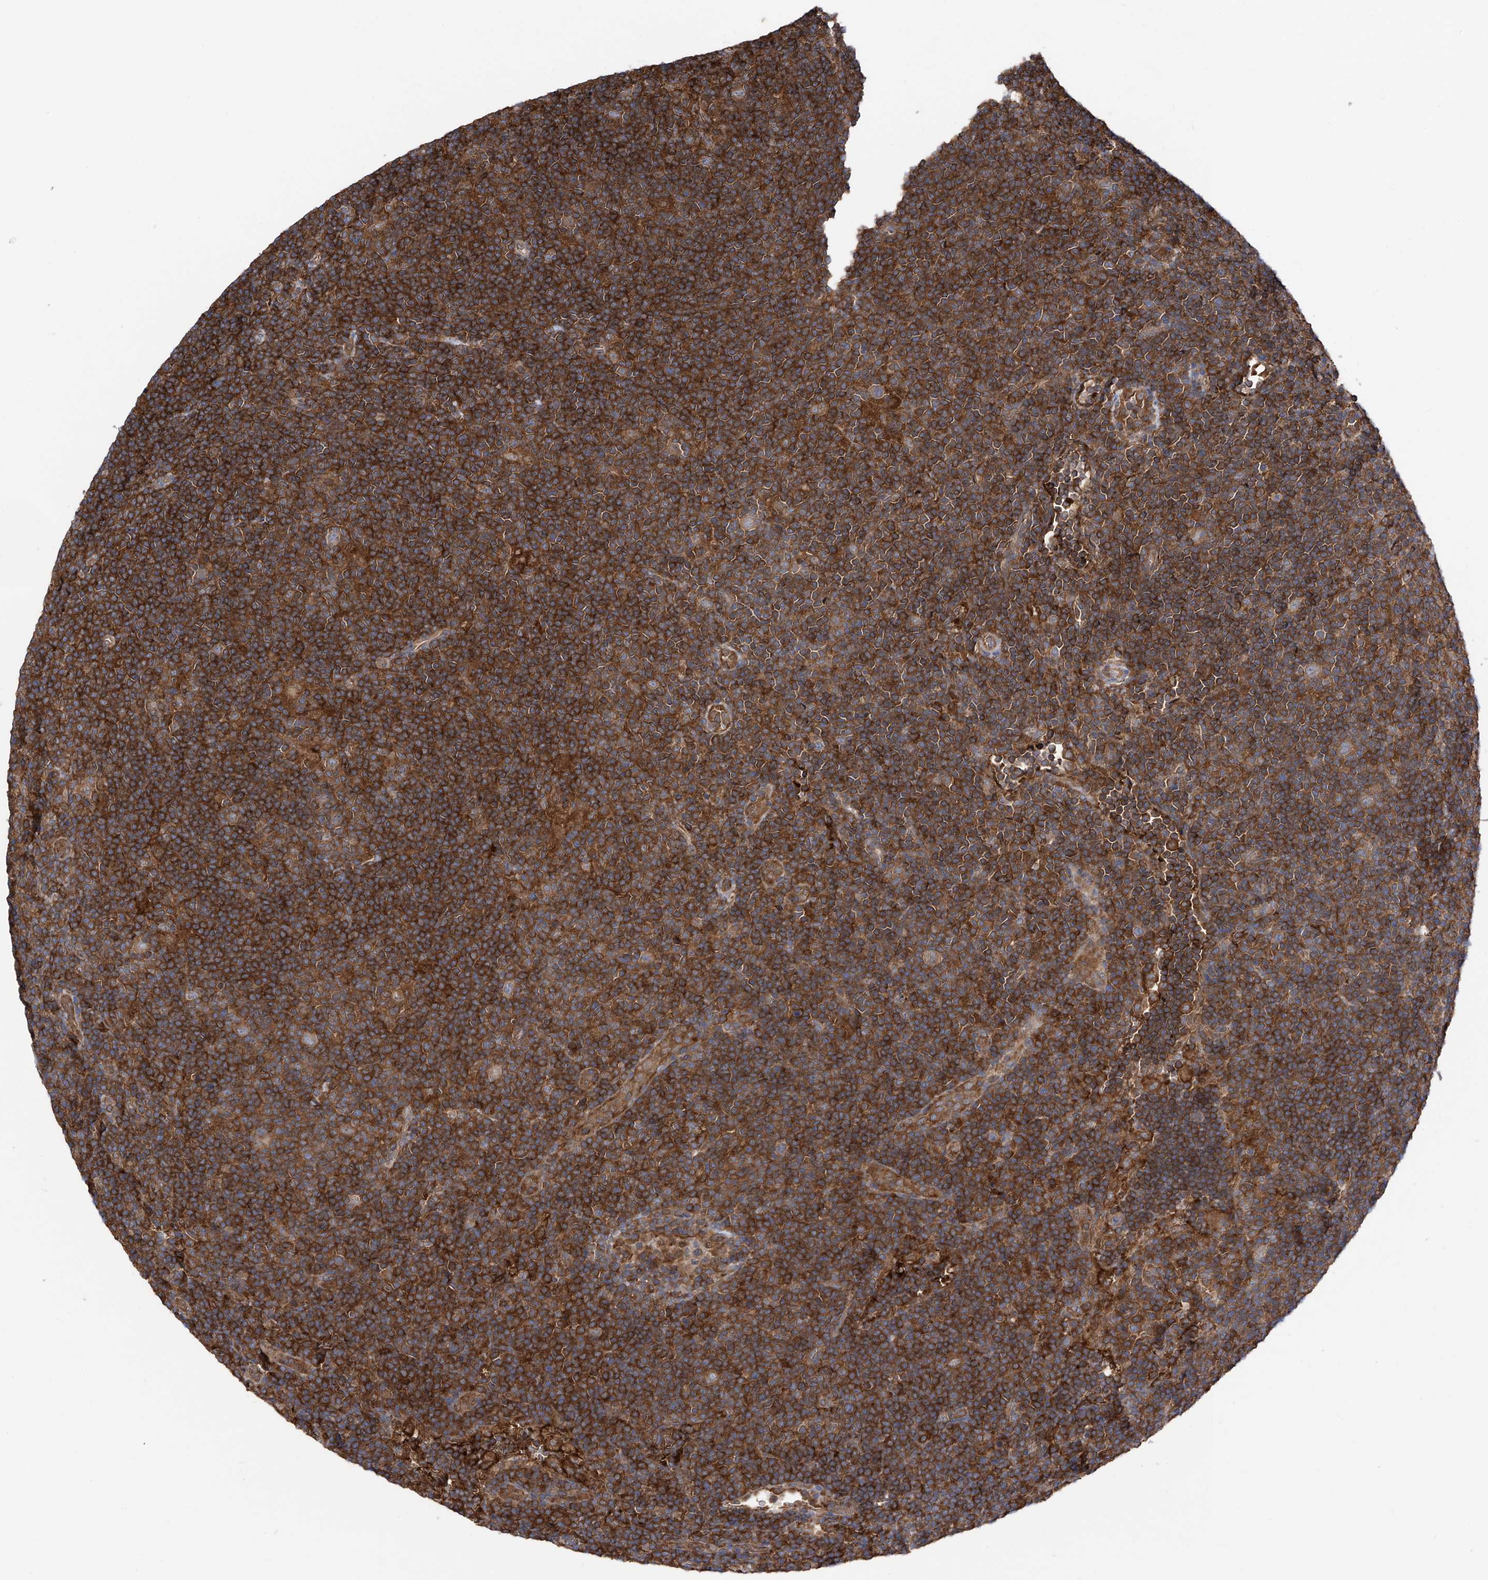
{"staining": {"intensity": "moderate", "quantity": ">75%", "location": "cytoplasmic/membranous"}, "tissue": "lymphoma", "cell_type": "Tumor cells", "image_type": "cancer", "snomed": [{"axis": "morphology", "description": "Hodgkin's disease, NOS"}, {"axis": "topography", "description": "Lymph node"}], "caption": "Tumor cells exhibit medium levels of moderate cytoplasmic/membranous staining in about >75% of cells in human lymphoma.", "gene": "CHPF", "patient": {"sex": "female", "age": 57}}